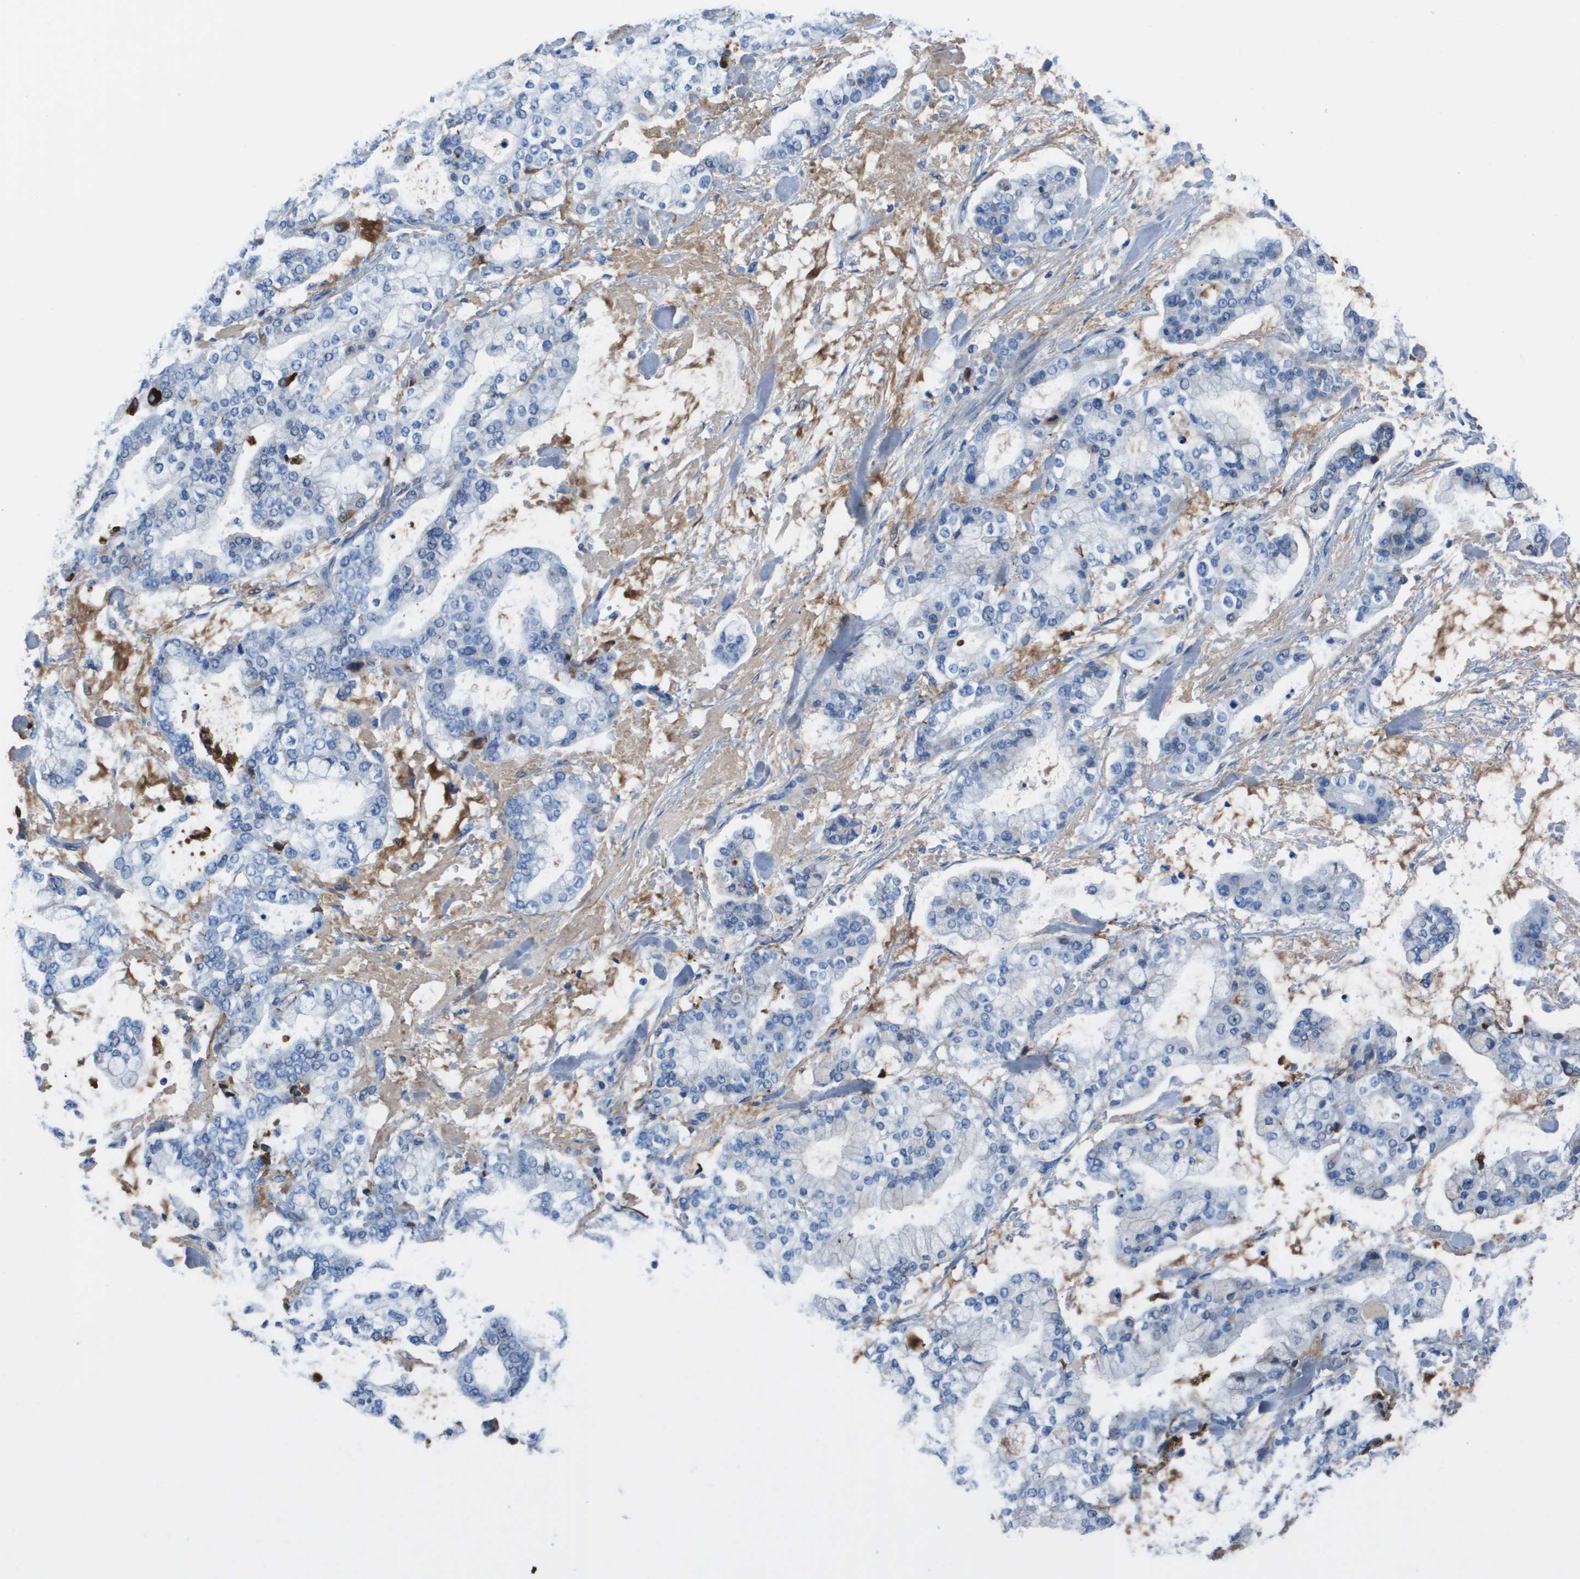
{"staining": {"intensity": "negative", "quantity": "none", "location": "none"}, "tissue": "stomach cancer", "cell_type": "Tumor cells", "image_type": "cancer", "snomed": [{"axis": "morphology", "description": "Normal tissue, NOS"}, {"axis": "morphology", "description": "Adenocarcinoma, NOS"}, {"axis": "topography", "description": "Stomach, upper"}, {"axis": "topography", "description": "Stomach"}], "caption": "Protein analysis of stomach adenocarcinoma displays no significant expression in tumor cells.", "gene": "VTN", "patient": {"sex": "male", "age": 76}}